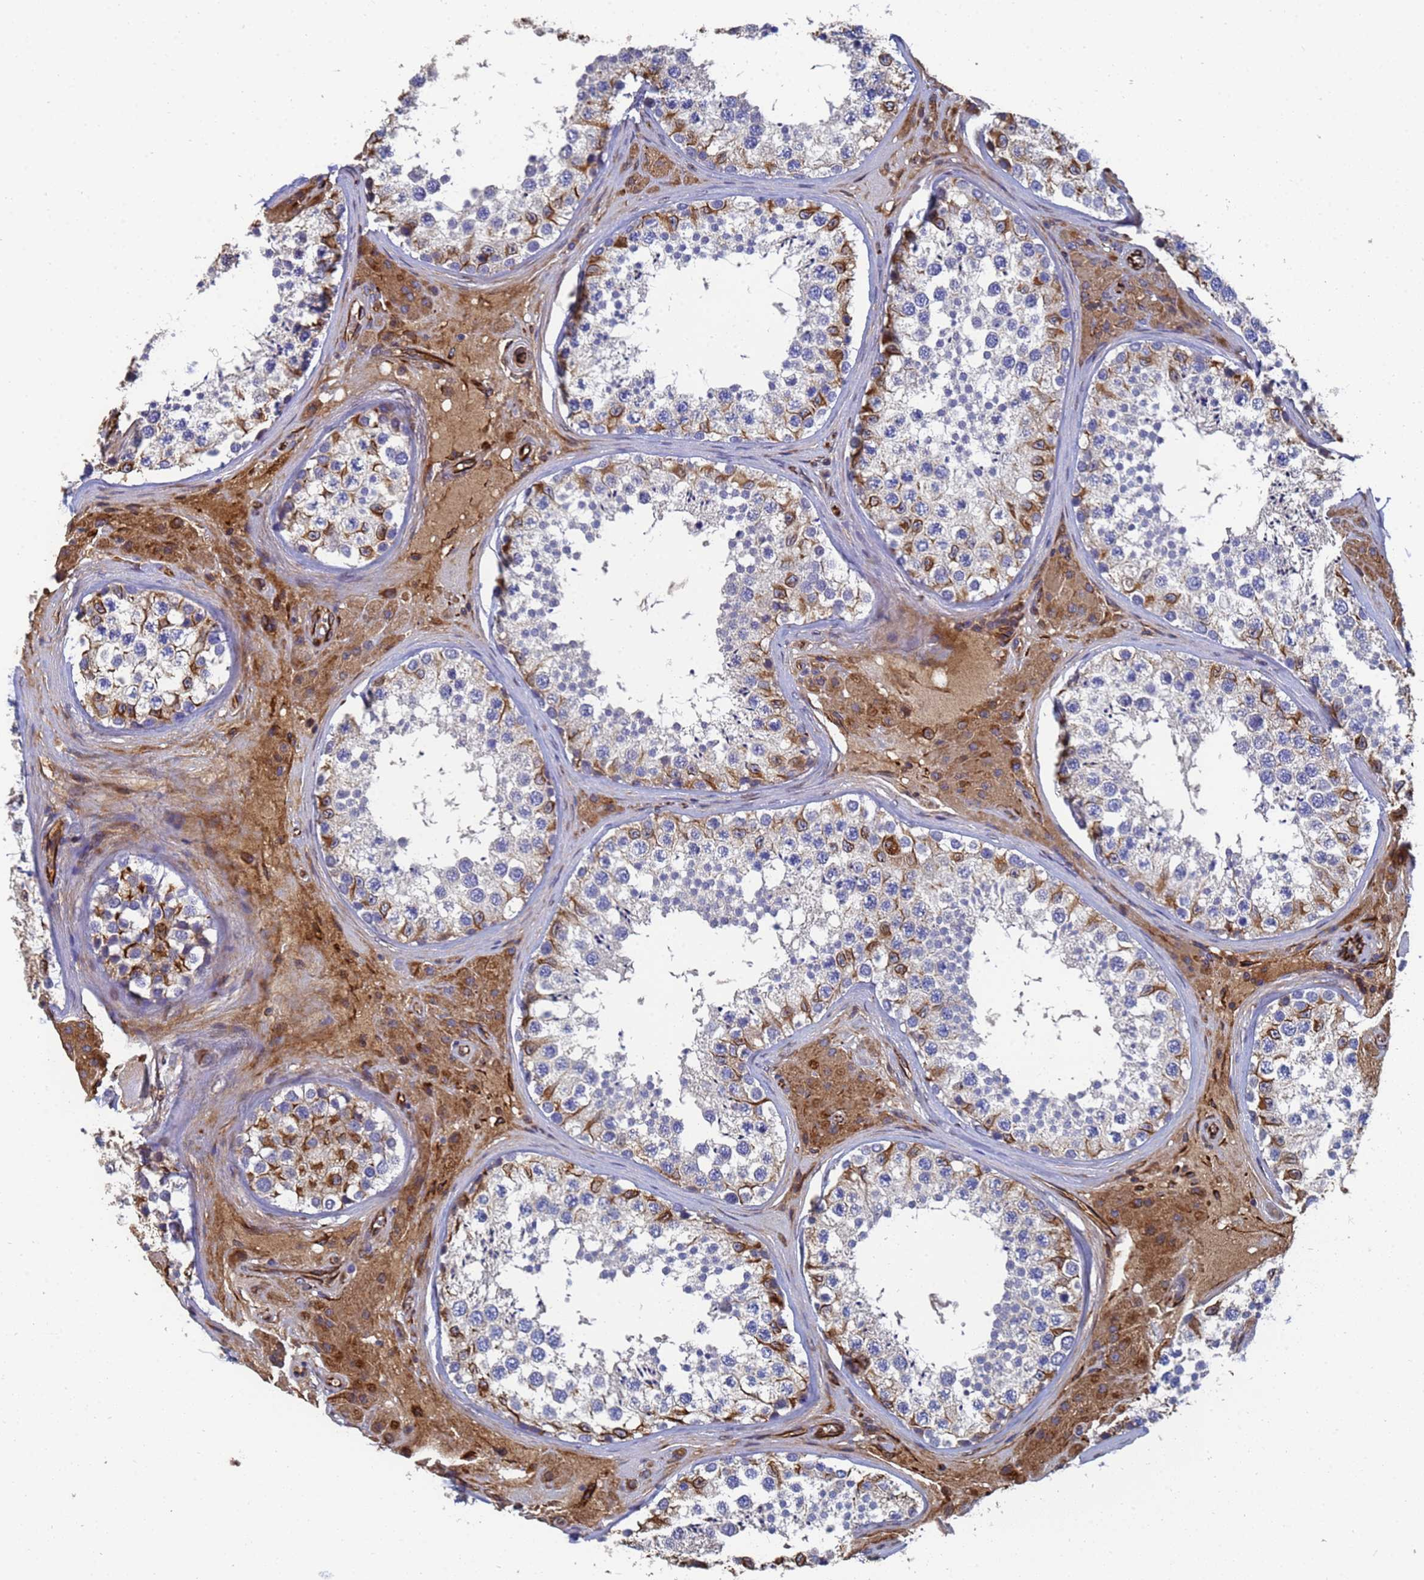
{"staining": {"intensity": "strong", "quantity": "<25%", "location": "cytoplasmic/membranous"}, "tissue": "testis", "cell_type": "Cells in seminiferous ducts", "image_type": "normal", "snomed": [{"axis": "morphology", "description": "Normal tissue, NOS"}, {"axis": "topography", "description": "Testis"}], "caption": "Protein expression analysis of unremarkable human testis reveals strong cytoplasmic/membranous positivity in approximately <25% of cells in seminiferous ducts.", "gene": "SYT13", "patient": {"sex": "male", "age": 46}}